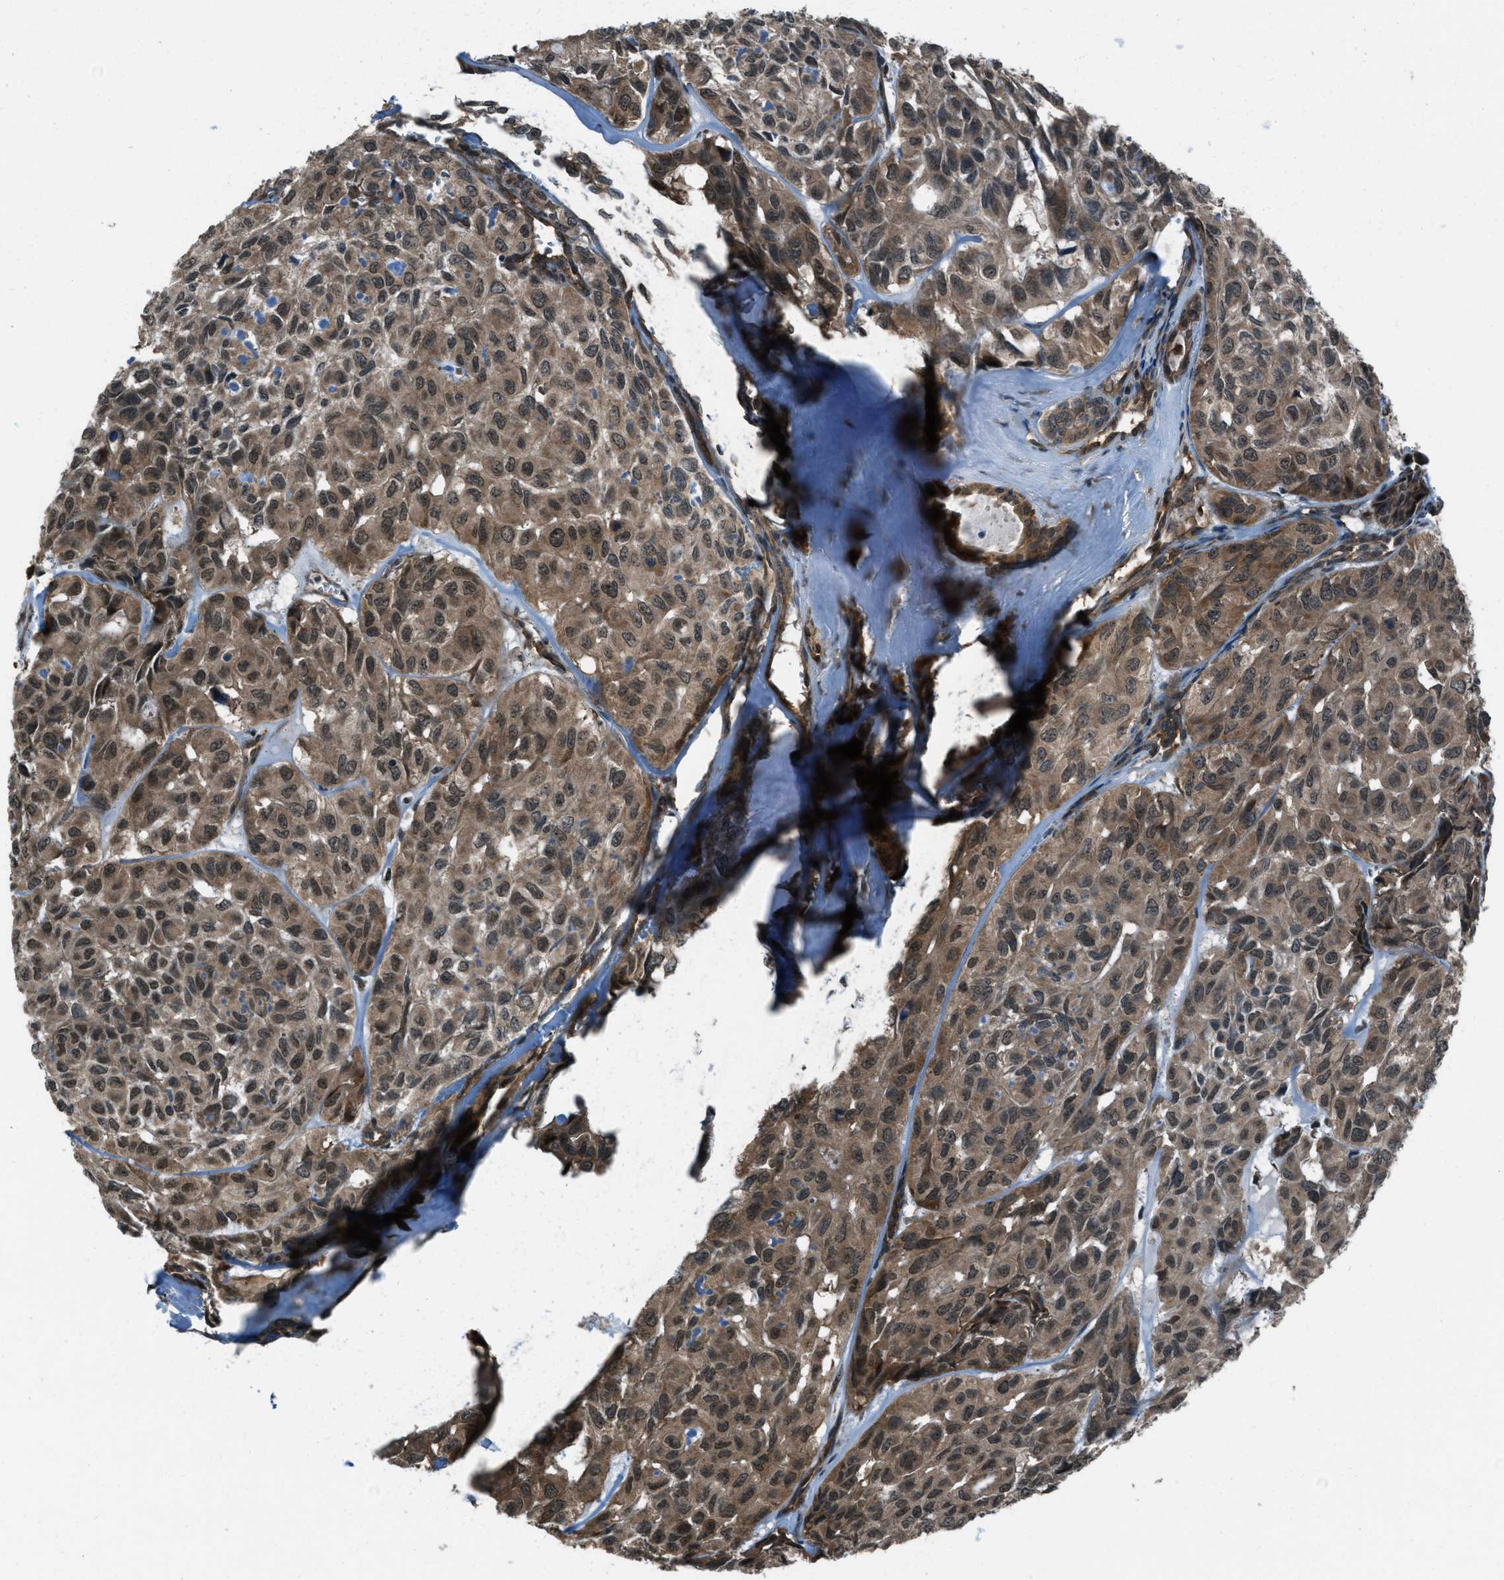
{"staining": {"intensity": "moderate", "quantity": ">75%", "location": "cytoplasmic/membranous,nuclear"}, "tissue": "head and neck cancer", "cell_type": "Tumor cells", "image_type": "cancer", "snomed": [{"axis": "morphology", "description": "Adenocarcinoma, NOS"}, {"axis": "topography", "description": "Salivary gland, NOS"}, {"axis": "topography", "description": "Head-Neck"}], "caption": "Immunohistochemical staining of human head and neck adenocarcinoma exhibits medium levels of moderate cytoplasmic/membranous and nuclear protein positivity in about >75% of tumor cells.", "gene": "ASAP2", "patient": {"sex": "female", "age": 76}}